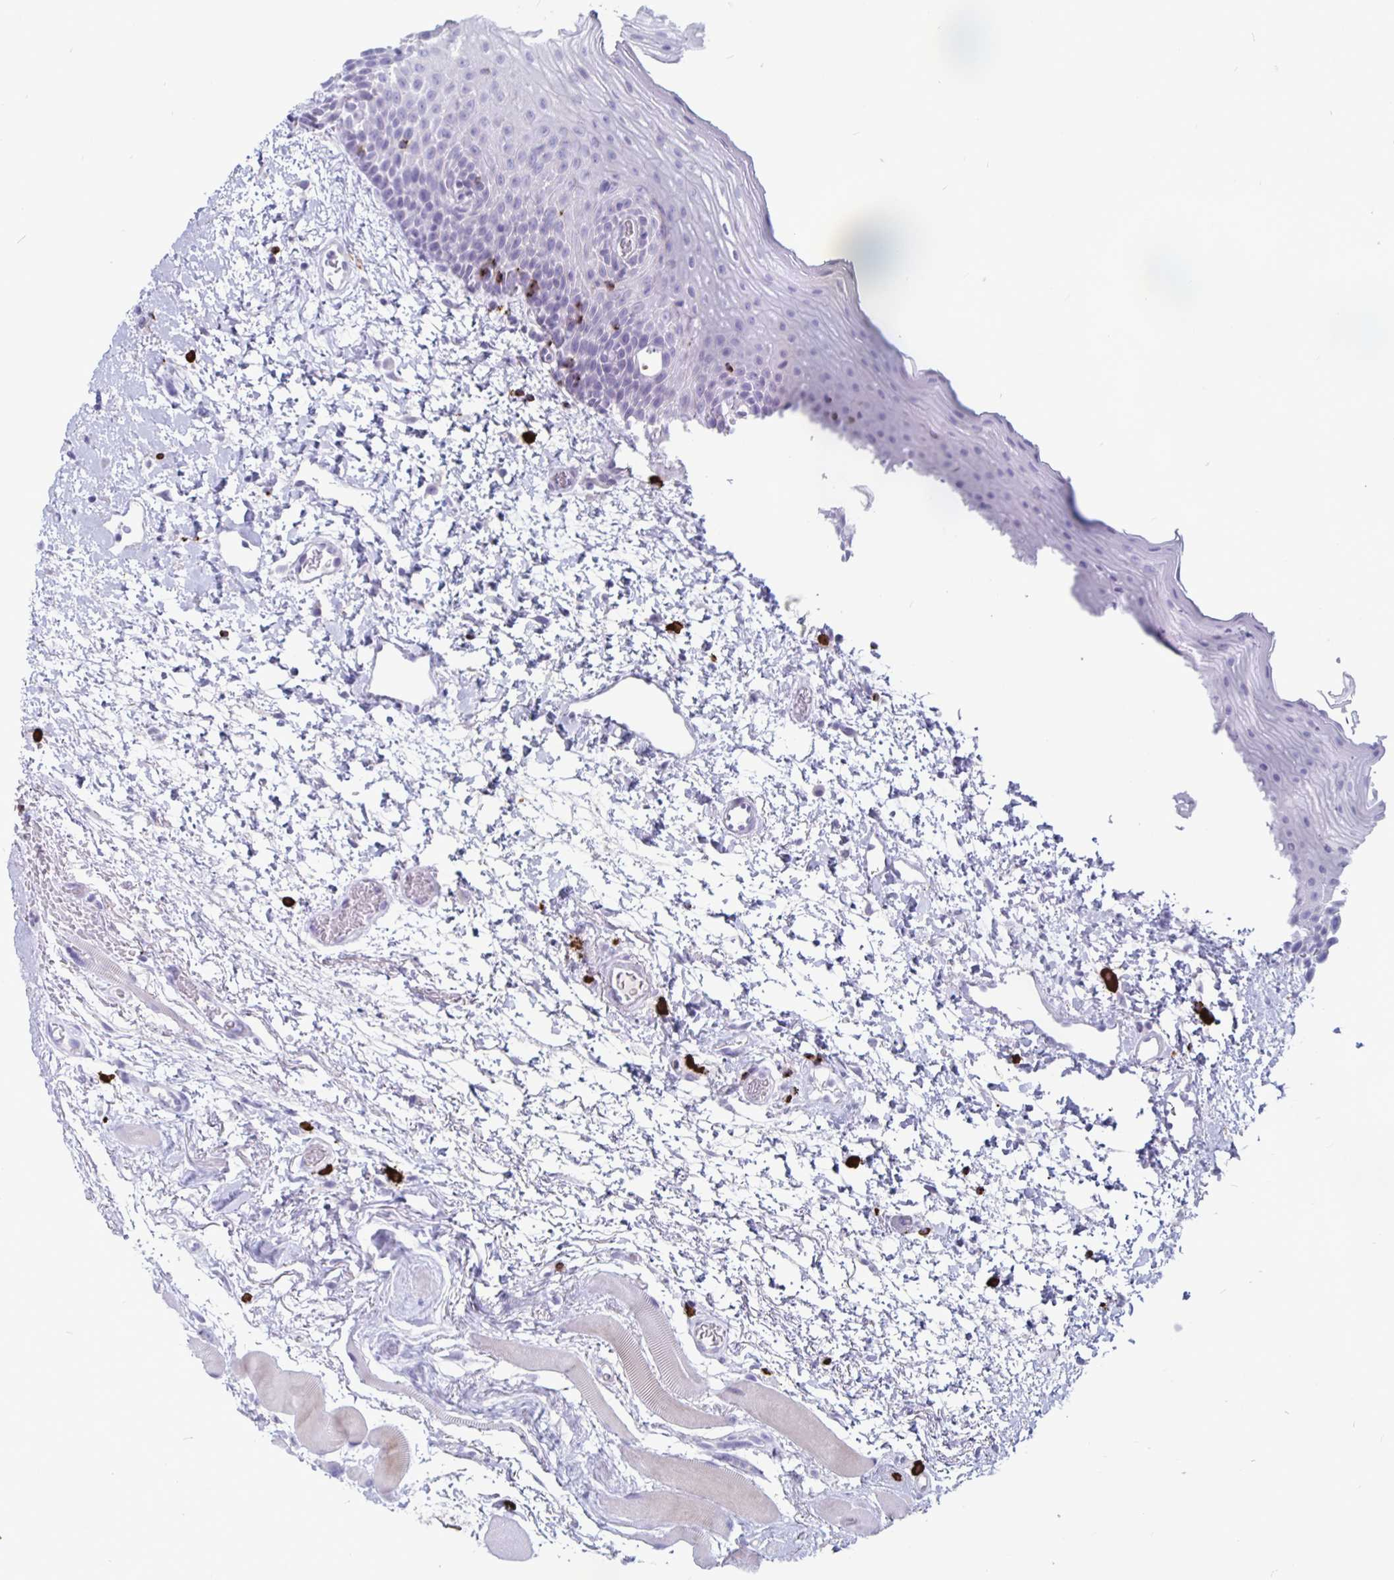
{"staining": {"intensity": "negative", "quantity": "none", "location": "none"}, "tissue": "oral mucosa", "cell_type": "Squamous epithelial cells", "image_type": "normal", "snomed": [{"axis": "morphology", "description": "Normal tissue, NOS"}, {"axis": "topography", "description": "Oral tissue"}], "caption": "IHC photomicrograph of normal oral mucosa: human oral mucosa stained with DAB (3,3'-diaminobenzidine) demonstrates no significant protein staining in squamous epithelial cells. (Immunohistochemistry (ihc), brightfield microscopy, high magnification).", "gene": "GZMK", "patient": {"sex": "female", "age": 82}}